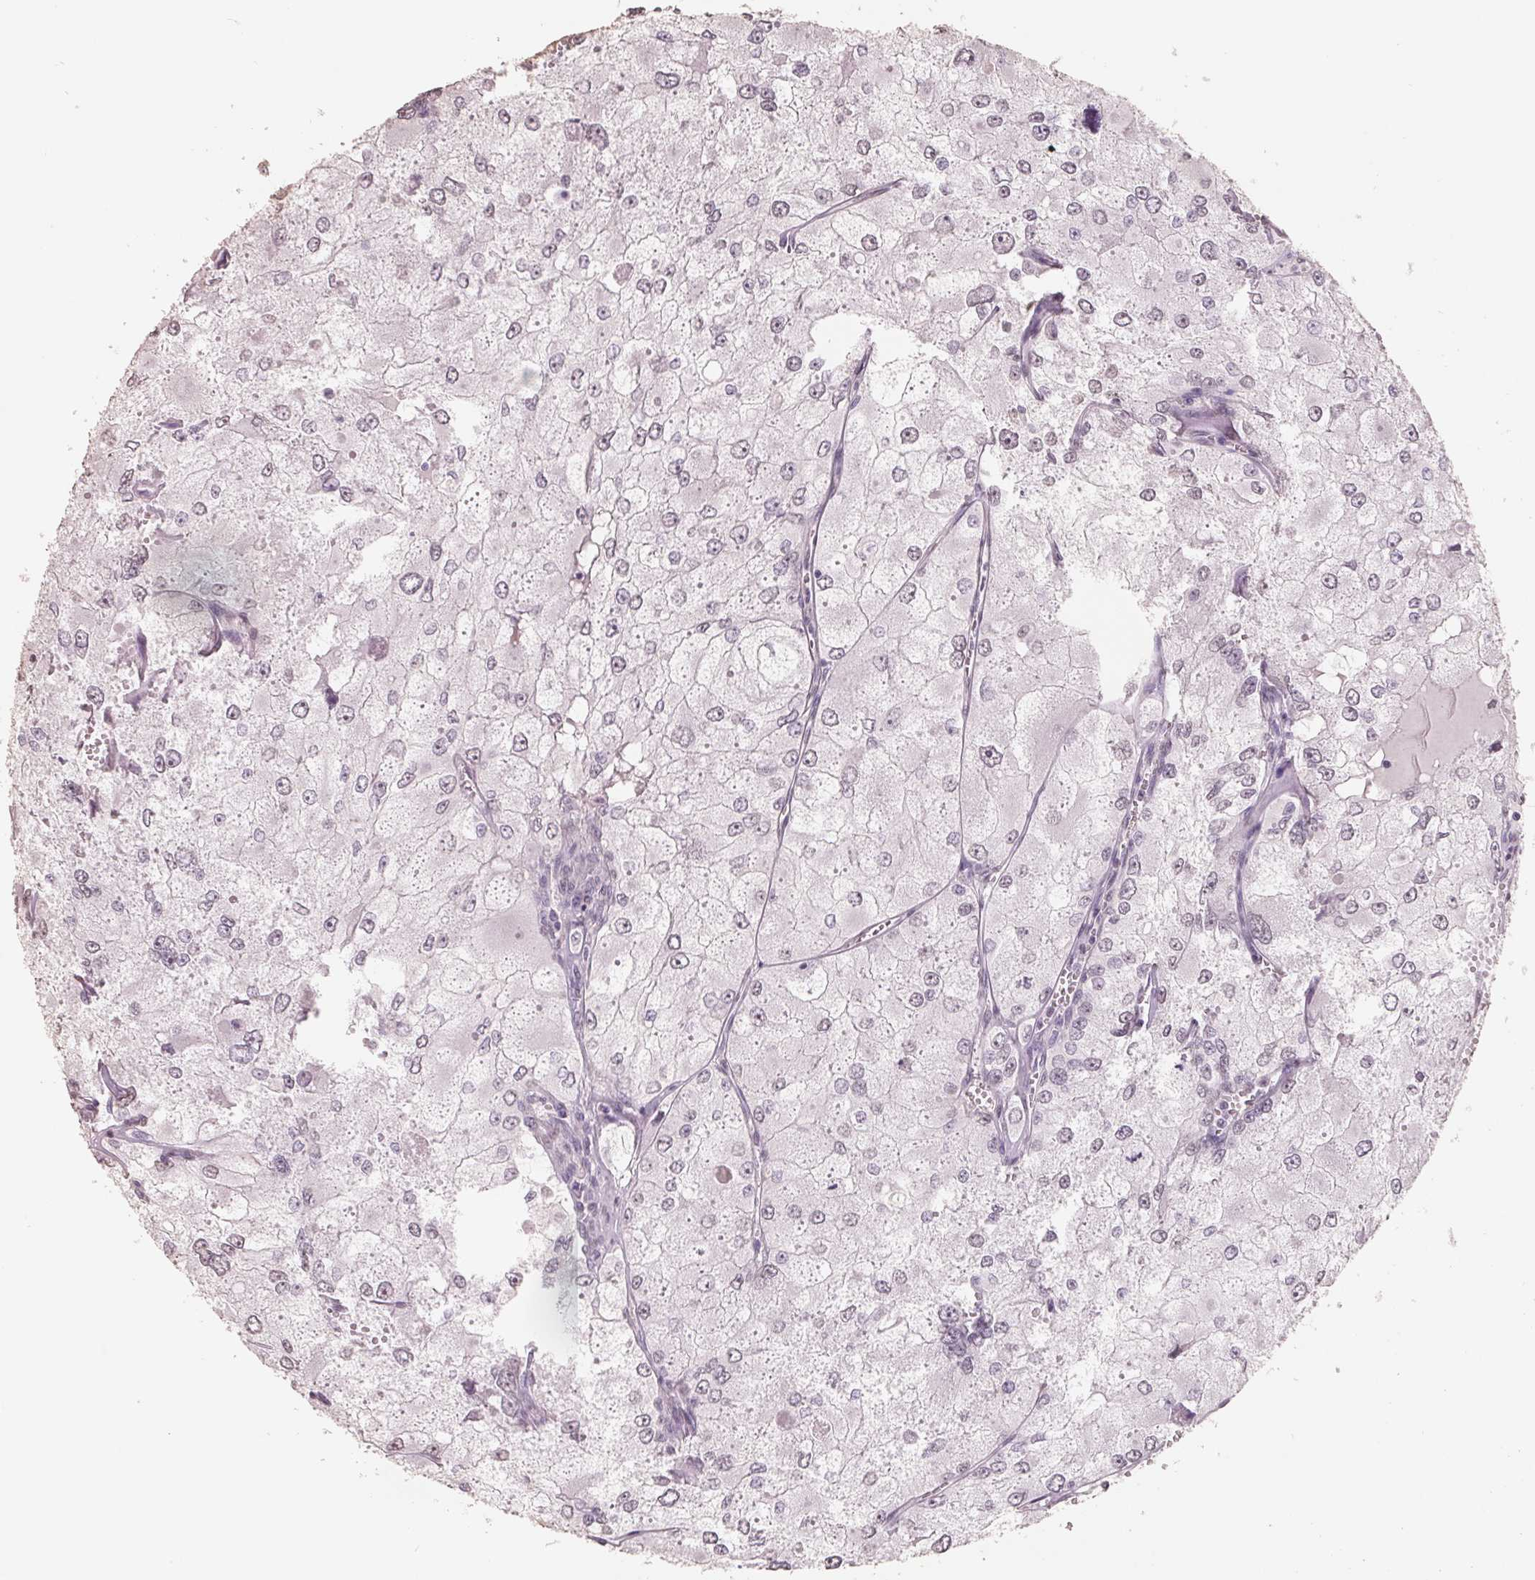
{"staining": {"intensity": "negative", "quantity": "none", "location": "none"}, "tissue": "renal cancer", "cell_type": "Tumor cells", "image_type": "cancer", "snomed": [{"axis": "morphology", "description": "Adenocarcinoma, NOS"}, {"axis": "topography", "description": "Kidney"}], "caption": "A histopathology image of human adenocarcinoma (renal) is negative for staining in tumor cells. (DAB immunohistochemistry, high magnification).", "gene": "FTCD", "patient": {"sex": "female", "age": 70}}